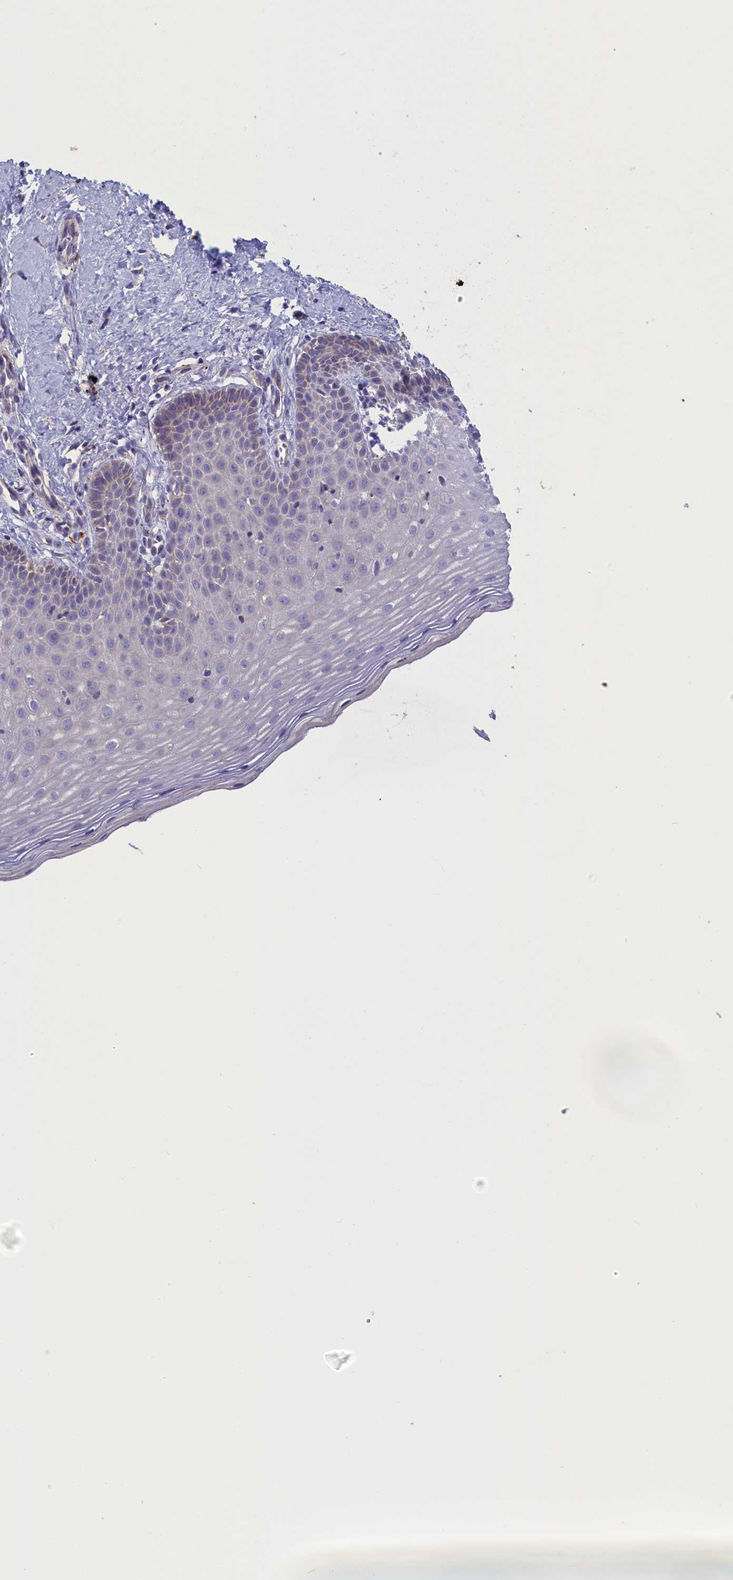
{"staining": {"intensity": "moderate", "quantity": "<25%", "location": "cytoplasmic/membranous"}, "tissue": "cervix", "cell_type": "Glandular cells", "image_type": "normal", "snomed": [{"axis": "morphology", "description": "Normal tissue, NOS"}, {"axis": "topography", "description": "Cervix"}], "caption": "The photomicrograph shows staining of unremarkable cervix, revealing moderate cytoplasmic/membranous protein expression (brown color) within glandular cells.", "gene": "WDR6", "patient": {"sex": "female", "age": 36}}